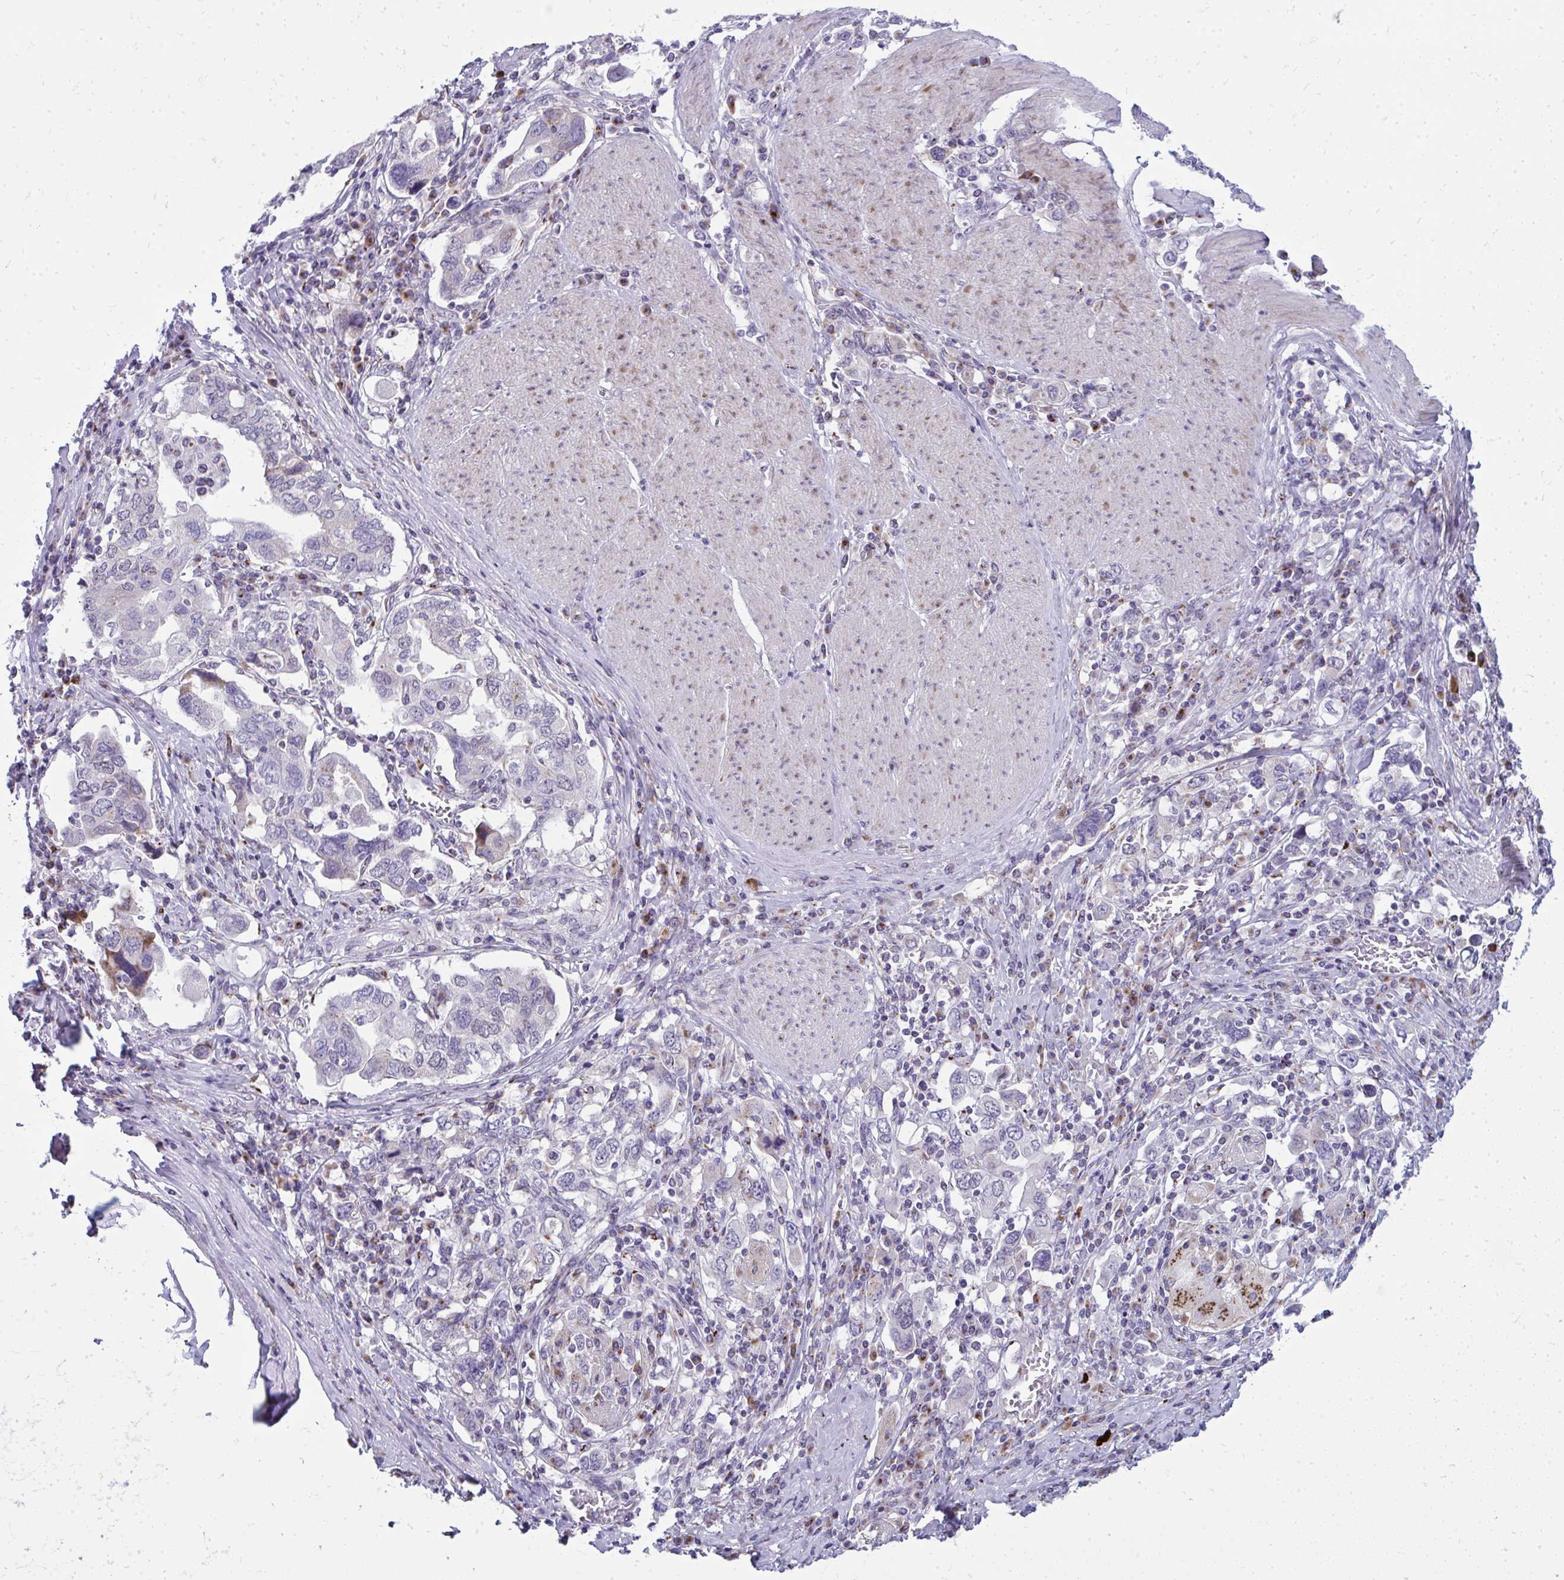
{"staining": {"intensity": "negative", "quantity": "none", "location": "none"}, "tissue": "stomach cancer", "cell_type": "Tumor cells", "image_type": "cancer", "snomed": [{"axis": "morphology", "description": "Adenocarcinoma, NOS"}, {"axis": "topography", "description": "Stomach, upper"}, {"axis": "topography", "description": "Stomach"}], "caption": "Immunohistochemistry (IHC) of adenocarcinoma (stomach) exhibits no positivity in tumor cells.", "gene": "DTX4", "patient": {"sex": "male", "age": 62}}